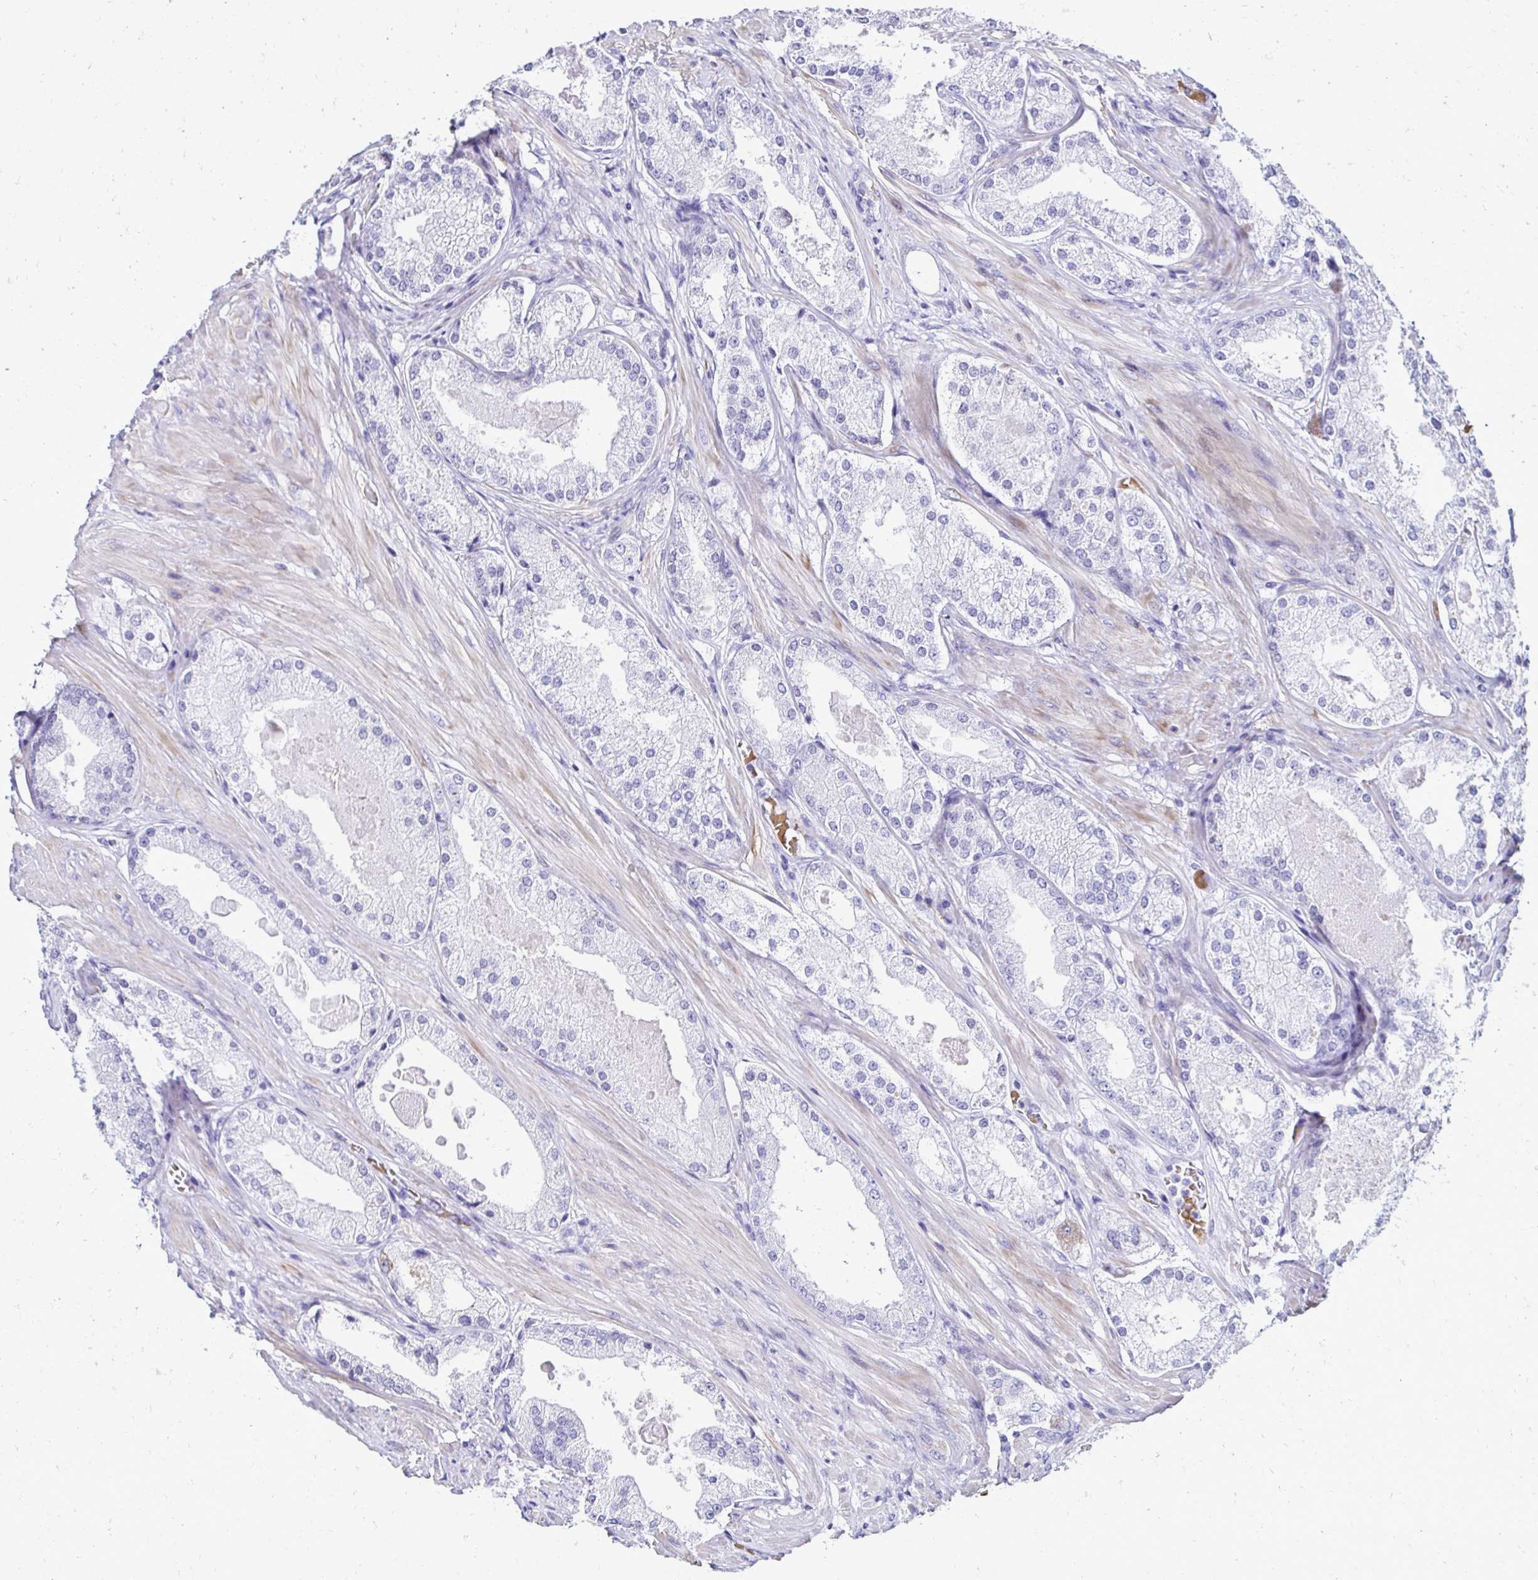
{"staining": {"intensity": "negative", "quantity": "none", "location": "none"}, "tissue": "prostate cancer", "cell_type": "Tumor cells", "image_type": "cancer", "snomed": [{"axis": "morphology", "description": "Adenocarcinoma, Low grade"}, {"axis": "topography", "description": "Prostate"}], "caption": "High magnification brightfield microscopy of prostate adenocarcinoma (low-grade) stained with DAB (brown) and counterstained with hematoxylin (blue): tumor cells show no significant staining.", "gene": "RHBDL3", "patient": {"sex": "male", "age": 68}}